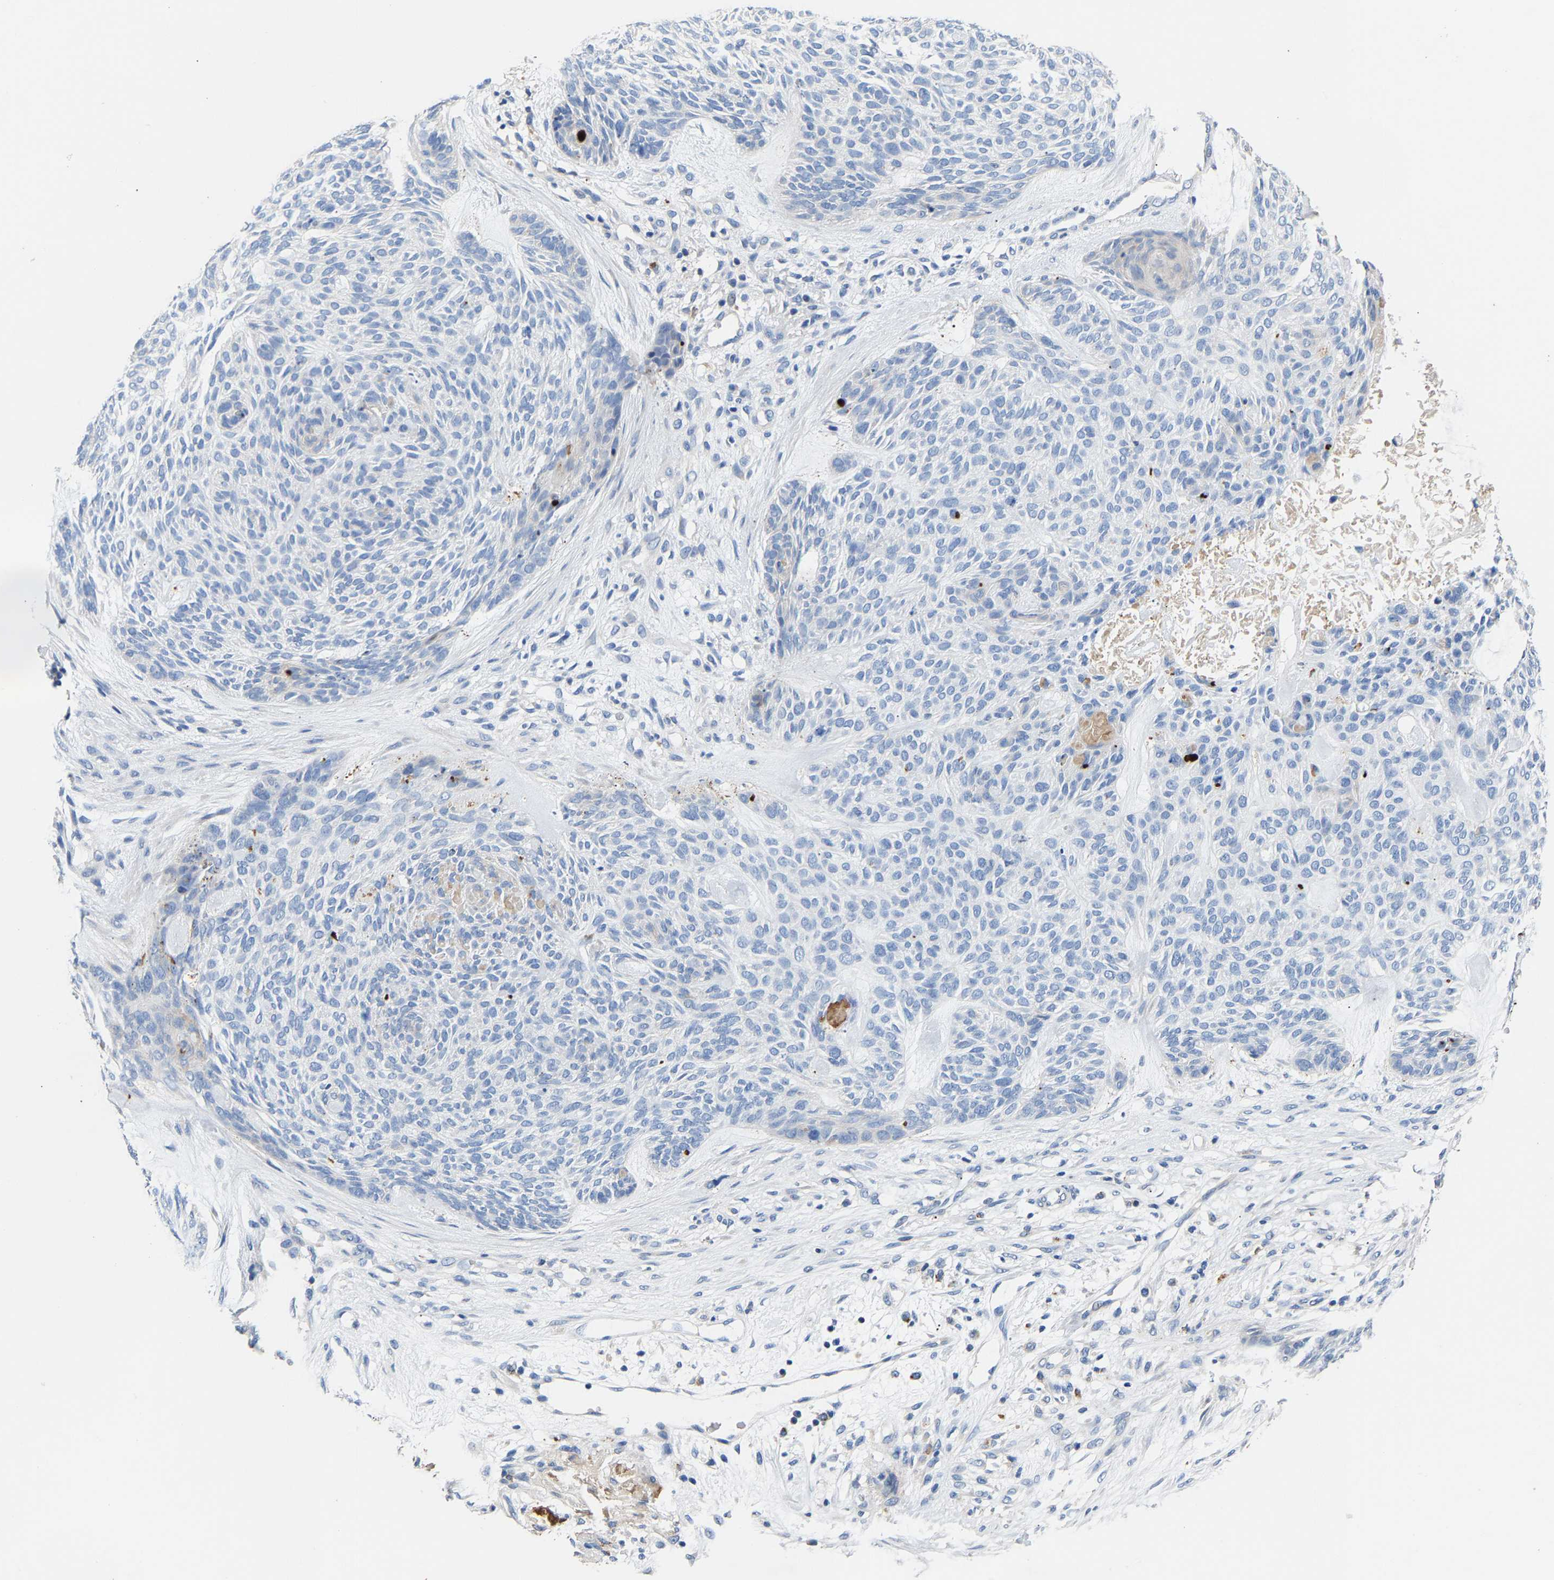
{"staining": {"intensity": "negative", "quantity": "none", "location": "none"}, "tissue": "skin cancer", "cell_type": "Tumor cells", "image_type": "cancer", "snomed": [{"axis": "morphology", "description": "Basal cell carcinoma"}, {"axis": "topography", "description": "Skin"}], "caption": "Immunohistochemical staining of human skin cancer demonstrates no significant expression in tumor cells. Nuclei are stained in blue.", "gene": "CCDC171", "patient": {"sex": "male", "age": 55}}